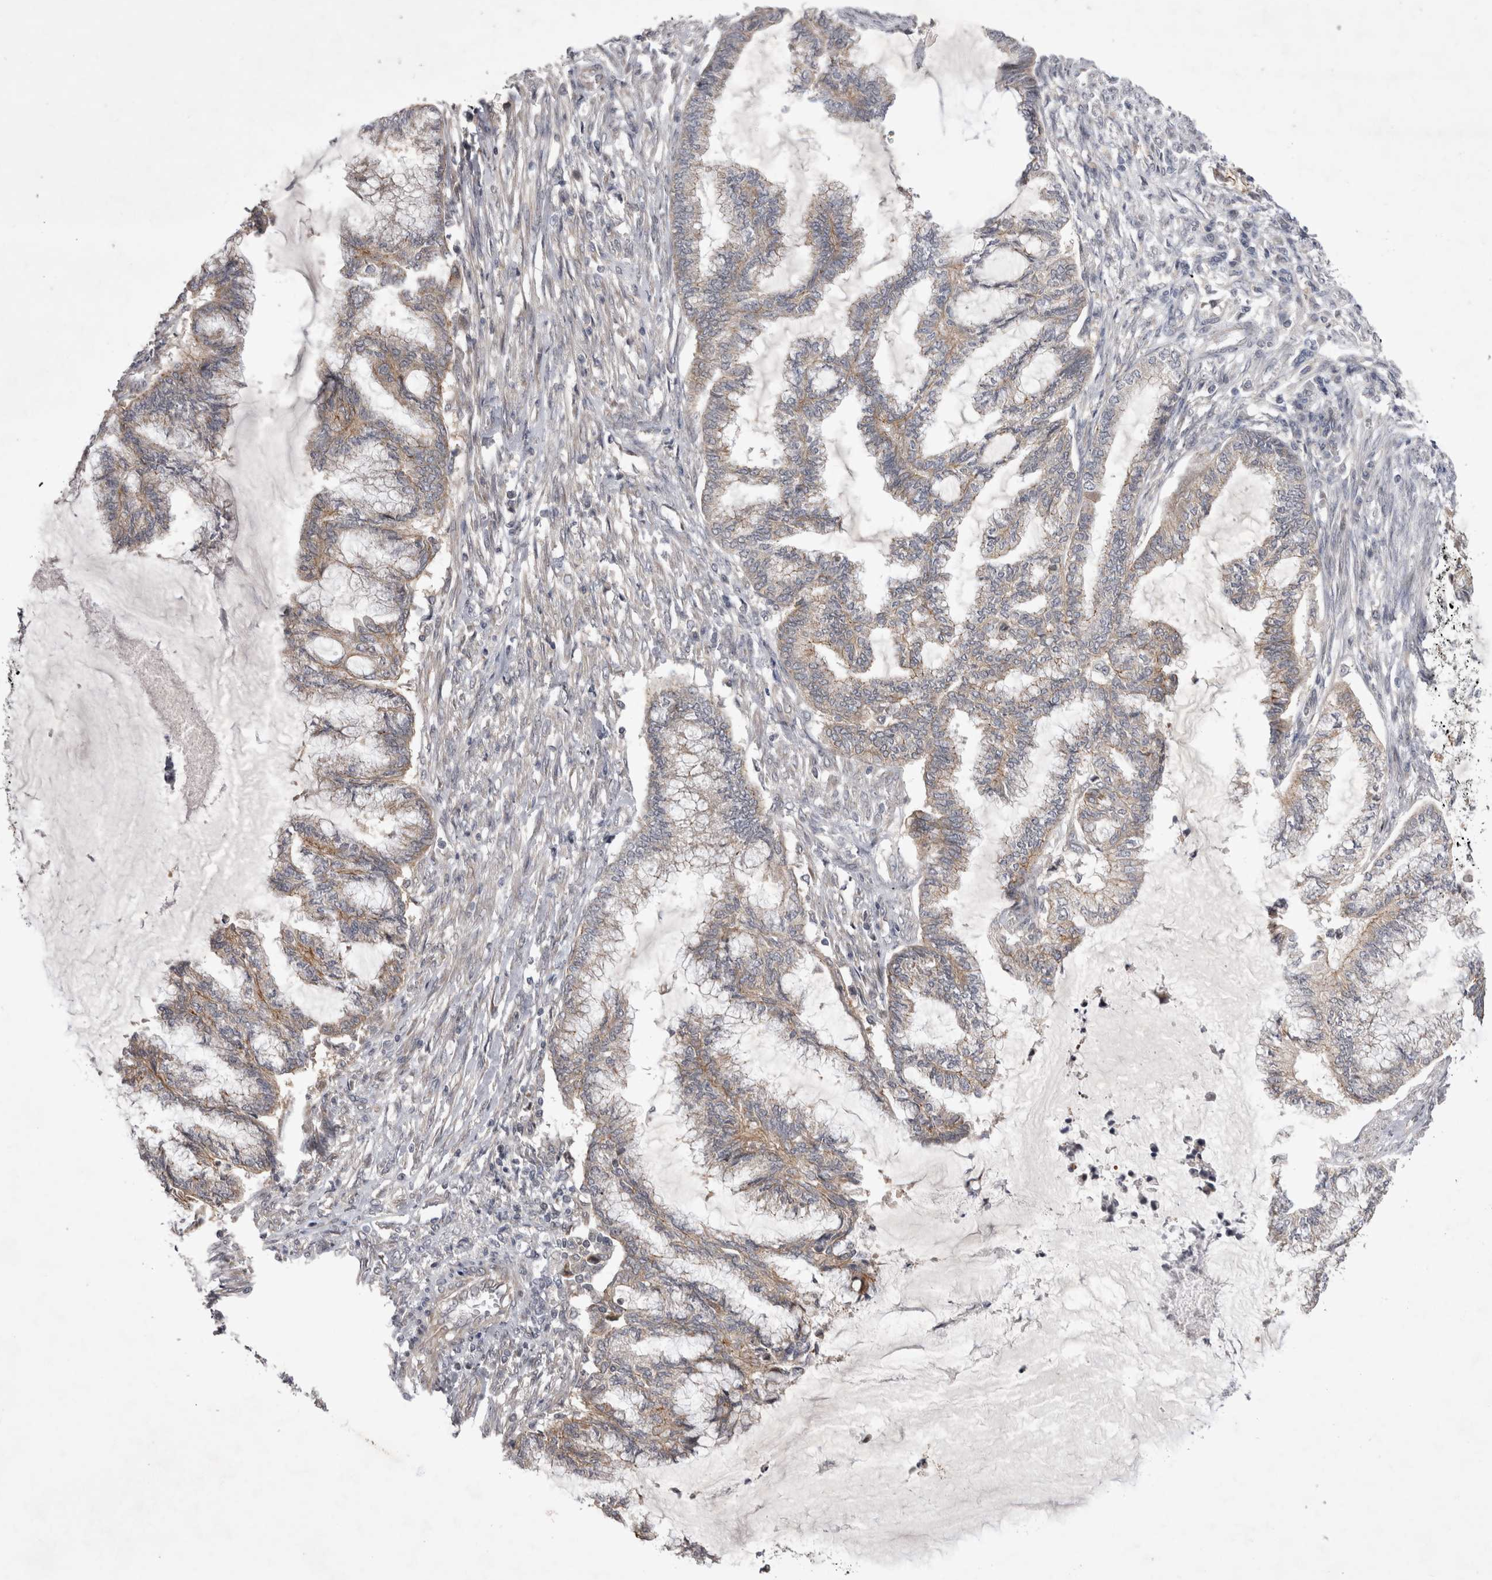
{"staining": {"intensity": "weak", "quantity": ">75%", "location": "cytoplasmic/membranous"}, "tissue": "endometrial cancer", "cell_type": "Tumor cells", "image_type": "cancer", "snomed": [{"axis": "morphology", "description": "Adenocarcinoma, NOS"}, {"axis": "topography", "description": "Endometrium"}], "caption": "This is an image of immunohistochemistry staining of adenocarcinoma (endometrial), which shows weak positivity in the cytoplasmic/membranous of tumor cells.", "gene": "NENF", "patient": {"sex": "female", "age": 86}}